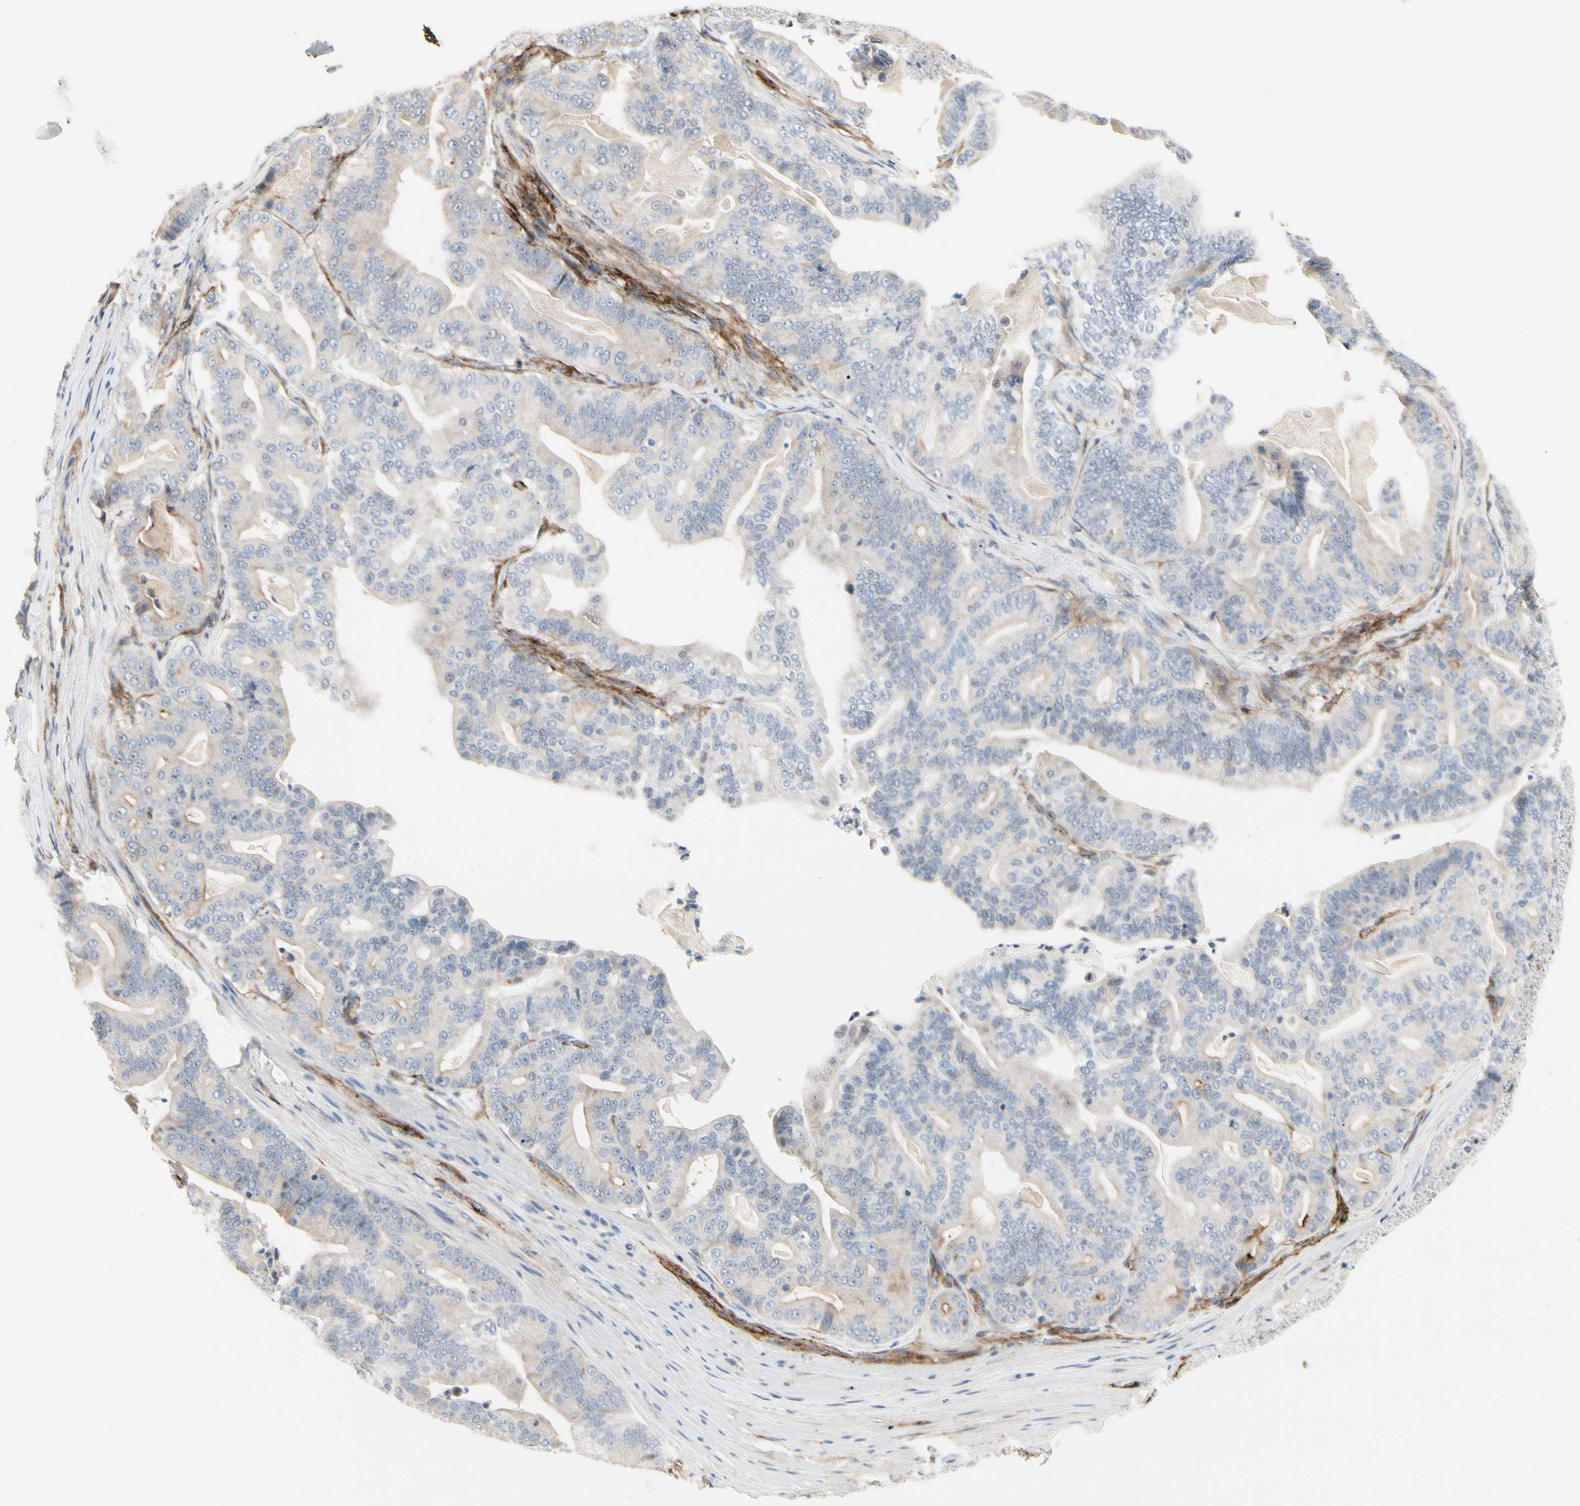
{"staining": {"intensity": "weak", "quantity": "<25%", "location": "cytoplasmic/membranous"}, "tissue": "pancreatic cancer", "cell_type": "Tumor cells", "image_type": "cancer", "snomed": [{"axis": "morphology", "description": "Adenocarcinoma, NOS"}, {"axis": "topography", "description": "Pancreas"}], "caption": "Protein analysis of pancreatic cancer demonstrates no significant expression in tumor cells.", "gene": "GGT5", "patient": {"sex": "male", "age": 63}}